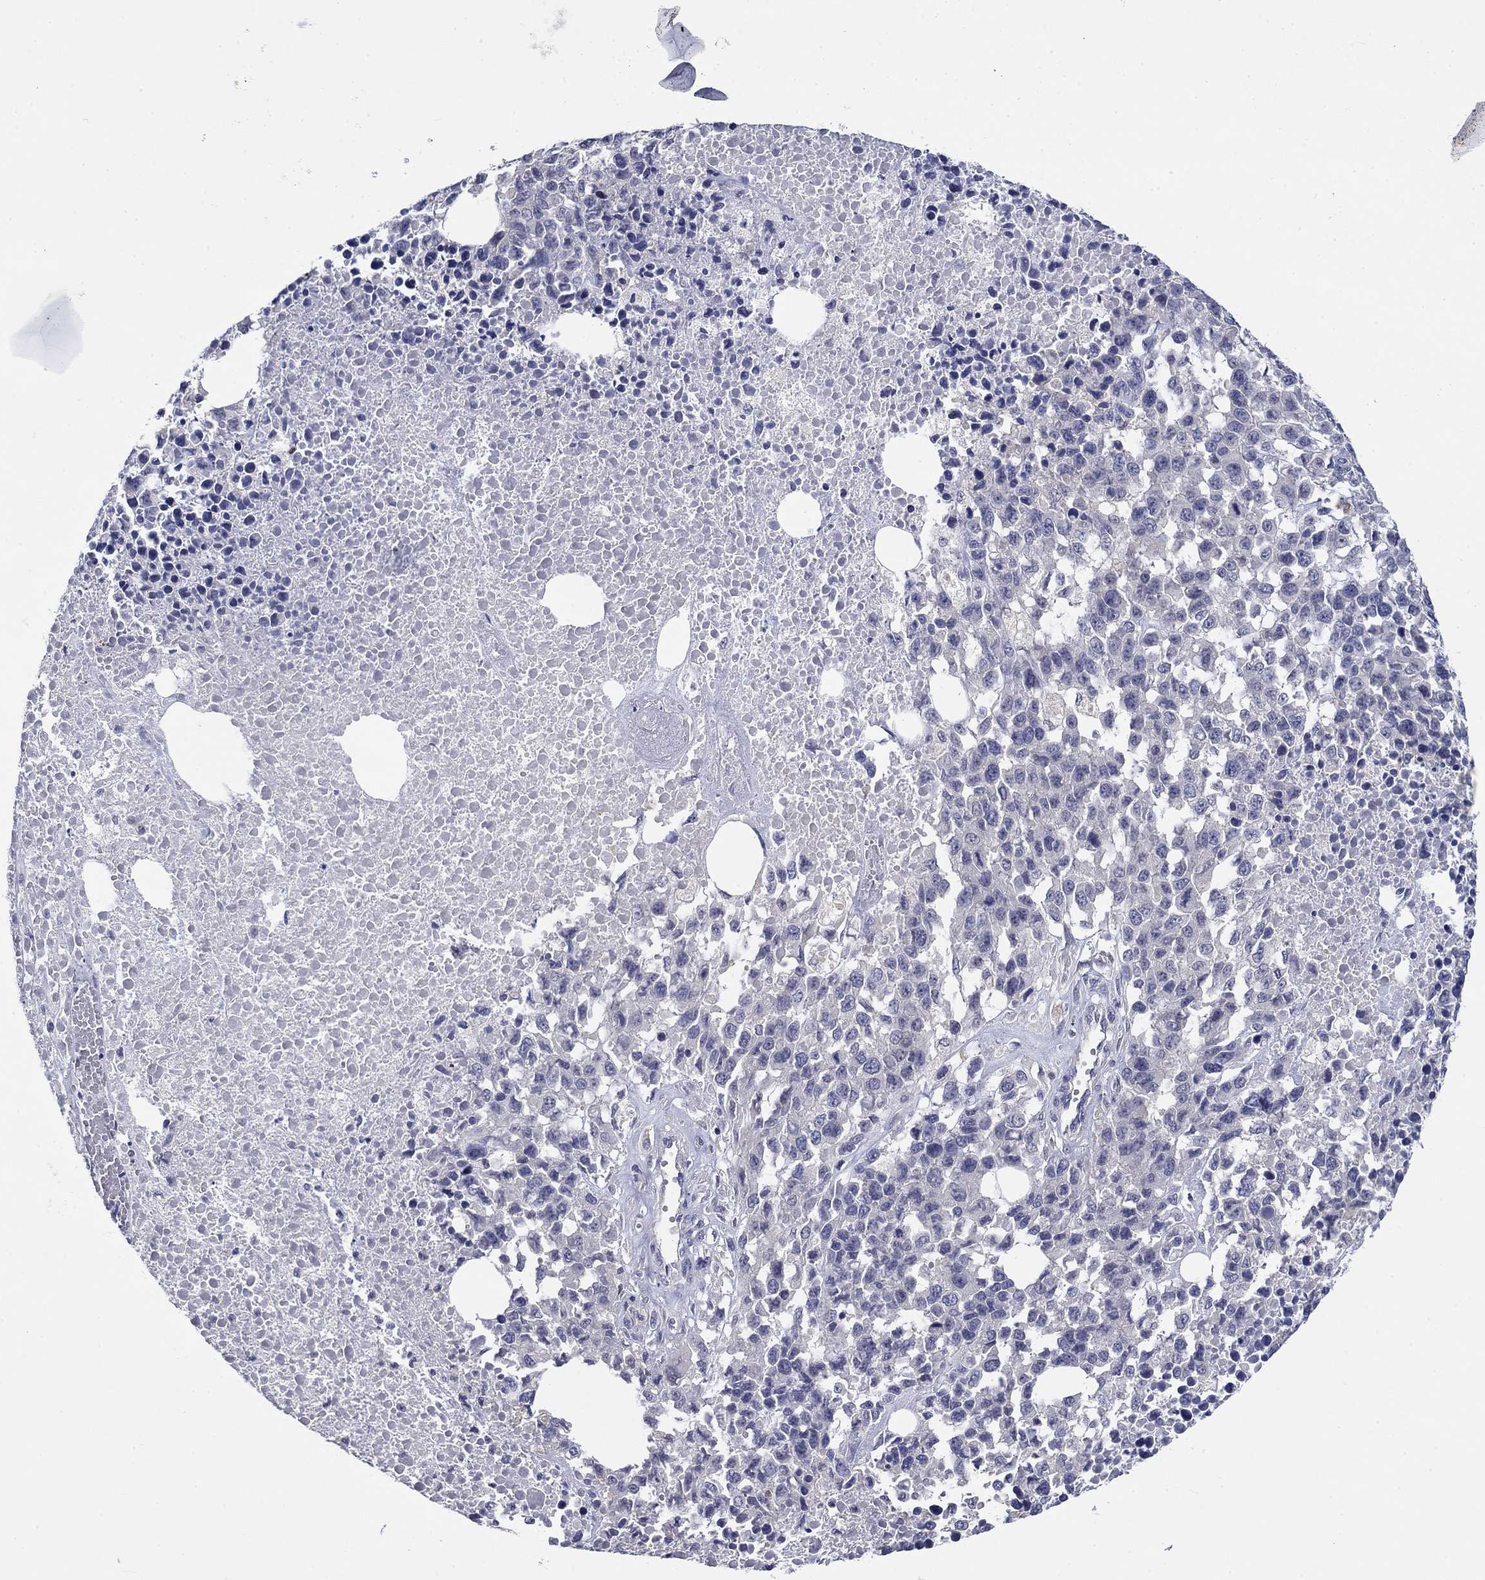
{"staining": {"intensity": "negative", "quantity": "none", "location": "none"}, "tissue": "melanoma", "cell_type": "Tumor cells", "image_type": "cancer", "snomed": [{"axis": "morphology", "description": "Malignant melanoma, Metastatic site"}, {"axis": "topography", "description": "Skin"}], "caption": "Tumor cells show no significant protein expression in malignant melanoma (metastatic site). (IHC, brightfield microscopy, high magnification).", "gene": "POU2F2", "patient": {"sex": "male", "age": 84}}